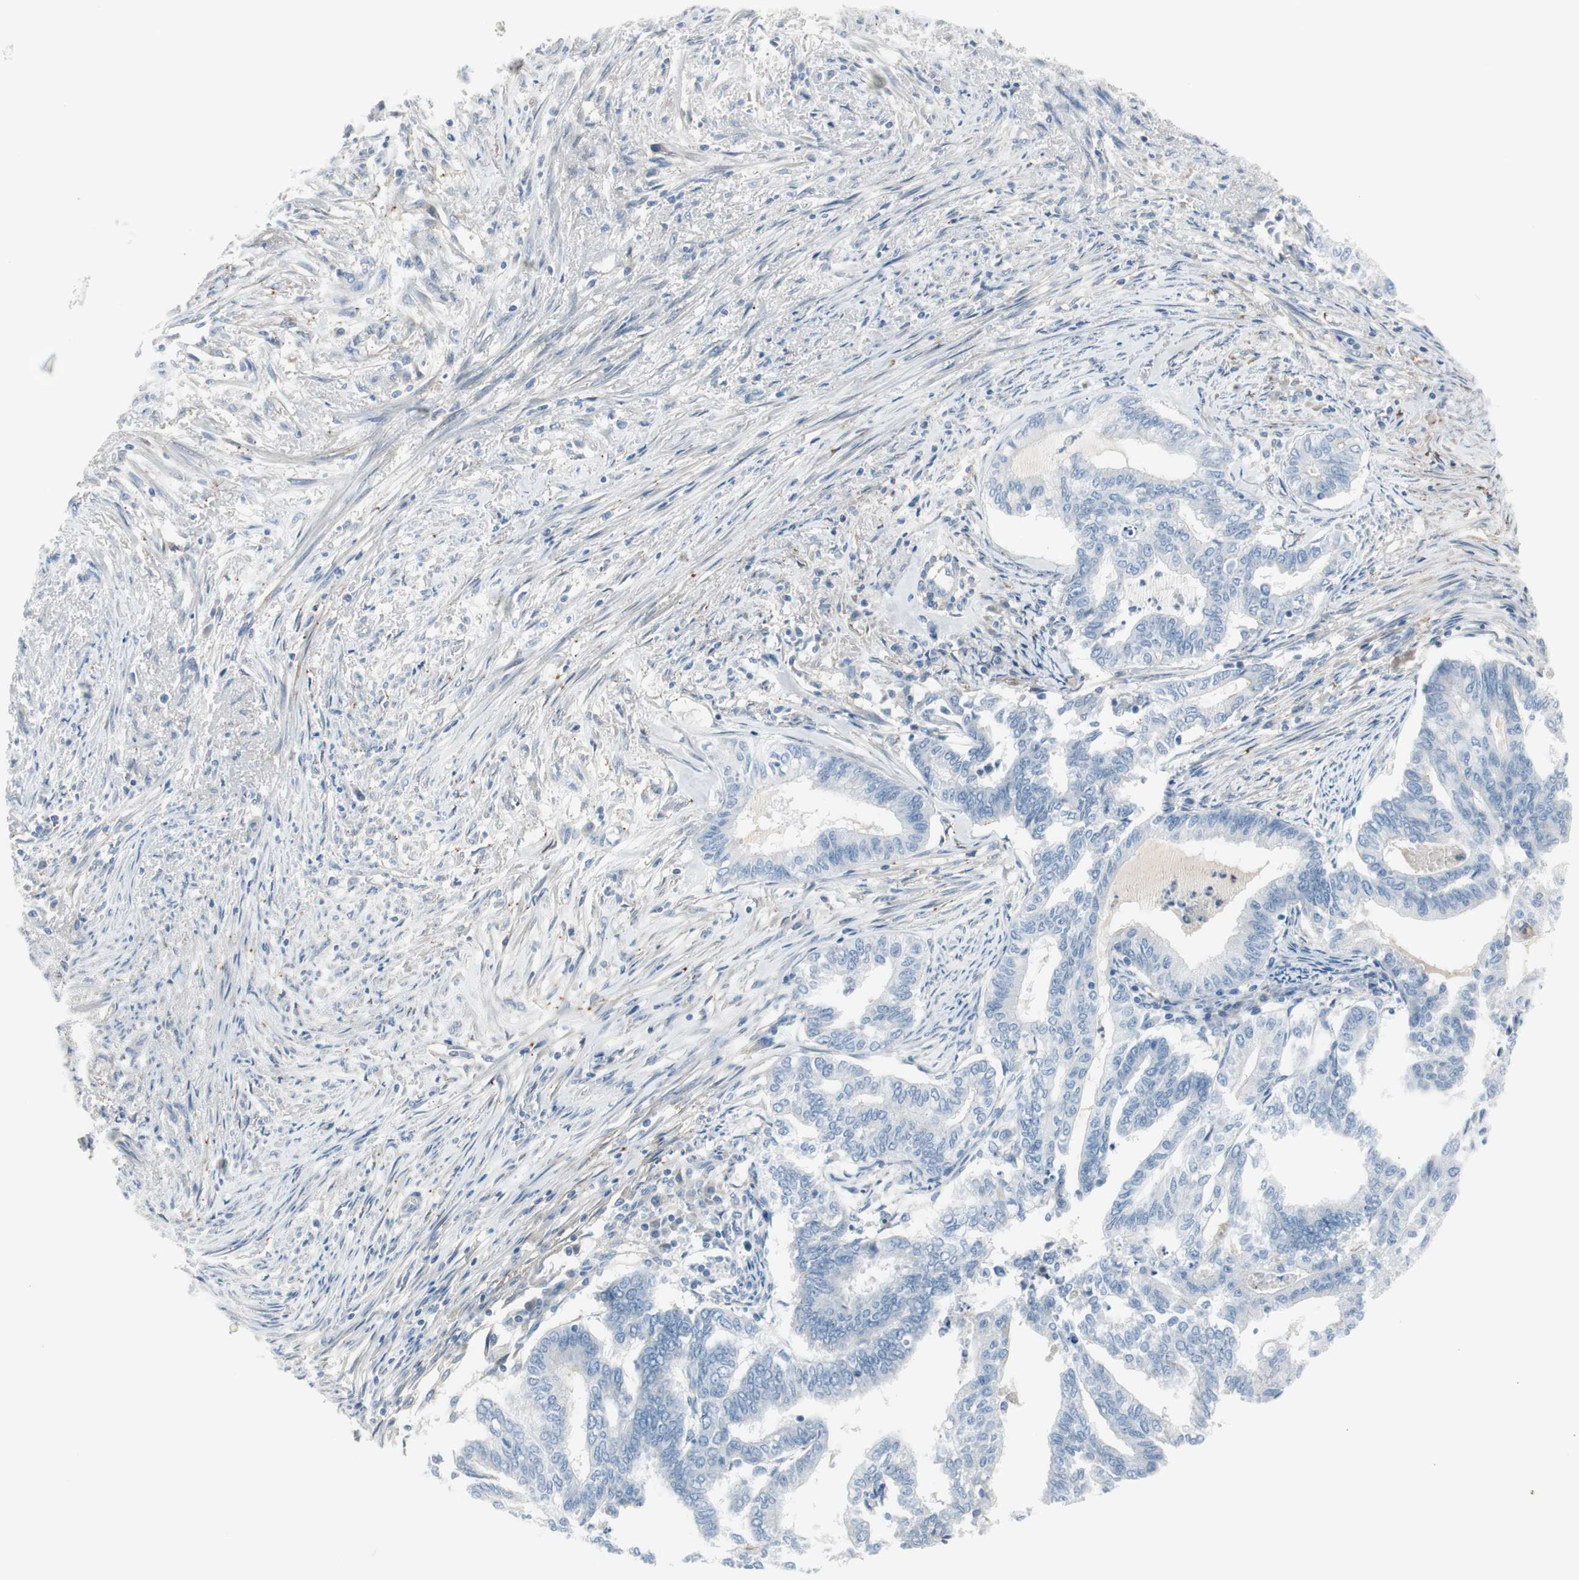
{"staining": {"intensity": "negative", "quantity": "none", "location": "none"}, "tissue": "endometrial cancer", "cell_type": "Tumor cells", "image_type": "cancer", "snomed": [{"axis": "morphology", "description": "Adenocarcinoma, NOS"}, {"axis": "topography", "description": "Endometrium"}], "caption": "Immunohistochemistry (IHC) image of endometrial cancer (adenocarcinoma) stained for a protein (brown), which reveals no staining in tumor cells.", "gene": "CACNA2D1", "patient": {"sex": "female", "age": 79}}